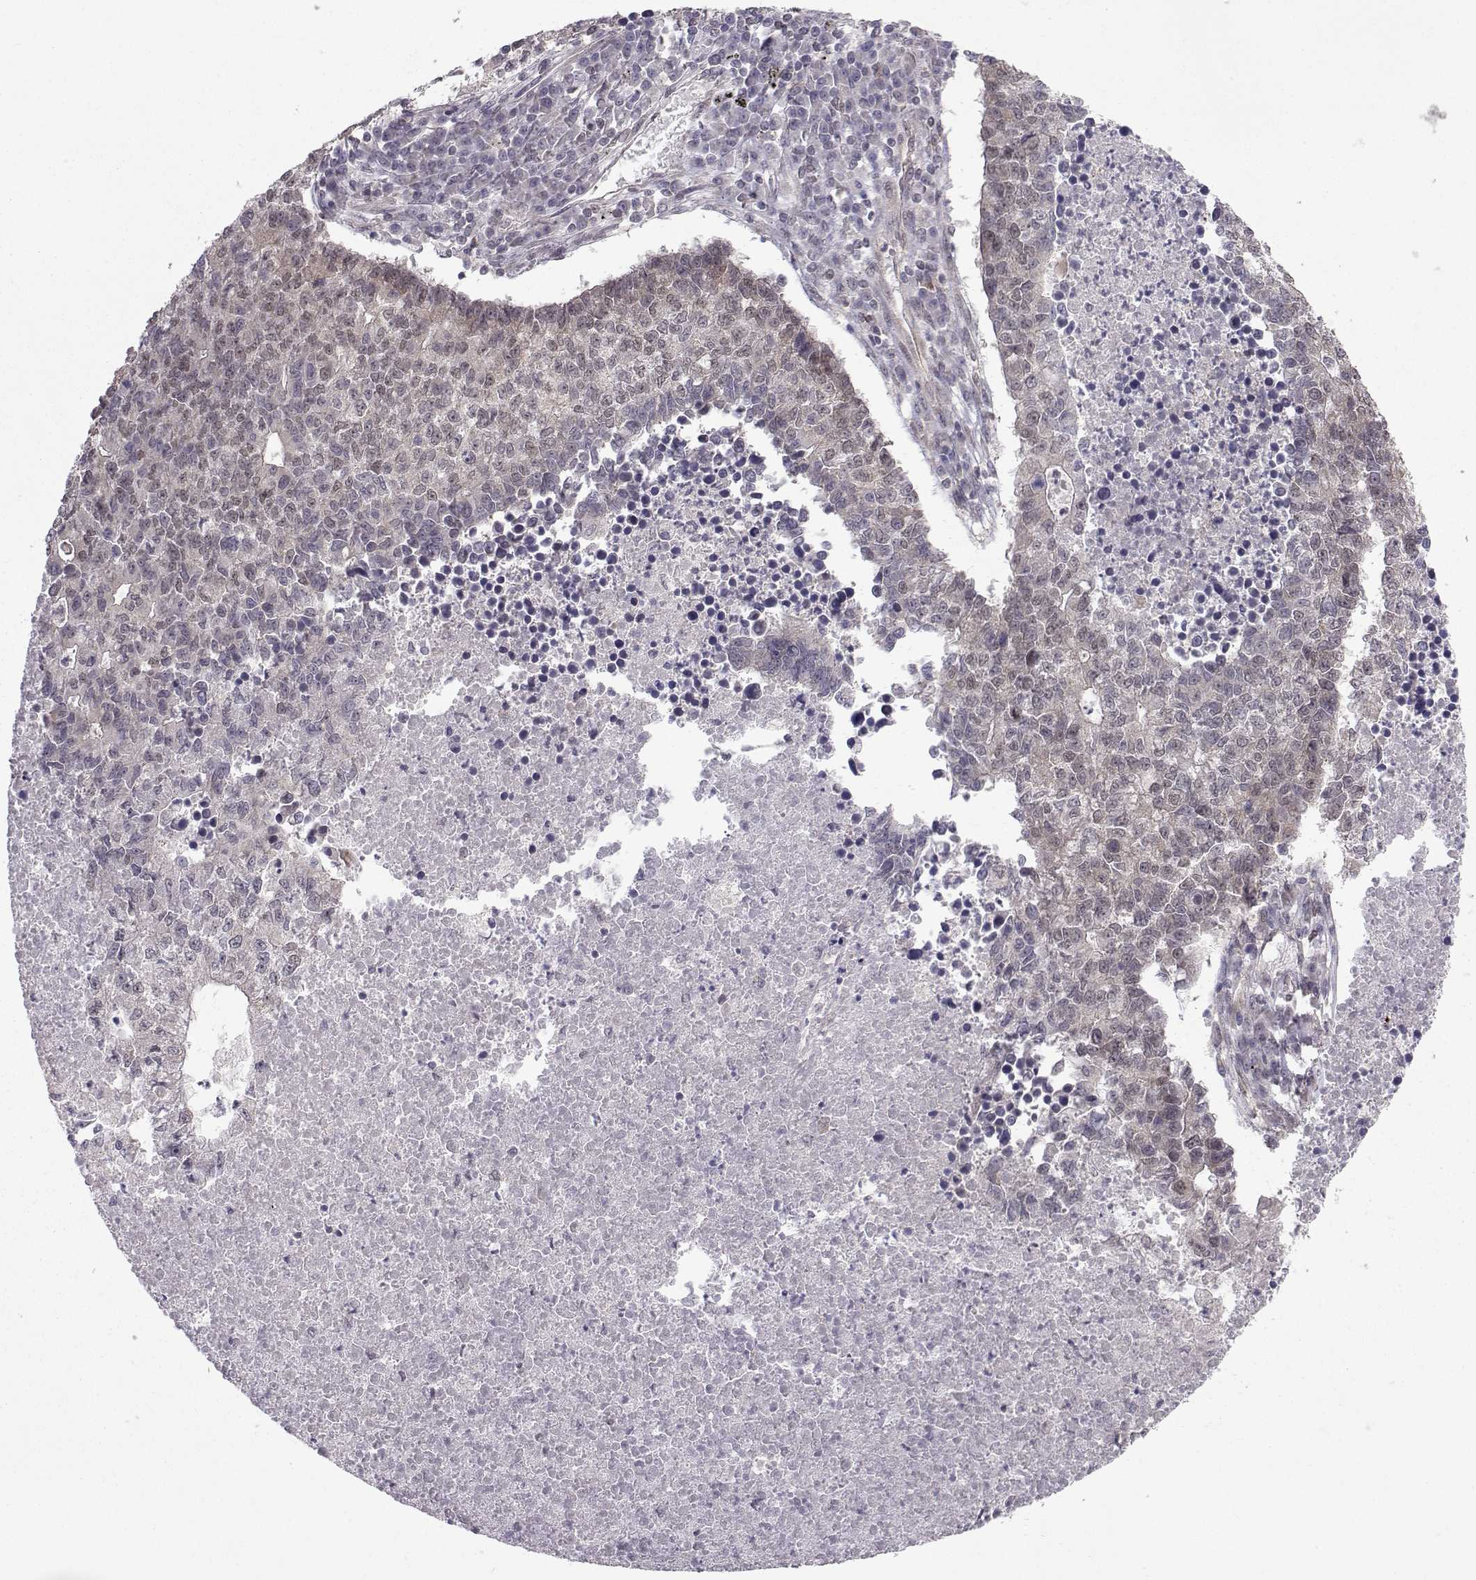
{"staining": {"intensity": "moderate", "quantity": ">75%", "location": "cytoplasmic/membranous"}, "tissue": "lung cancer", "cell_type": "Tumor cells", "image_type": "cancer", "snomed": [{"axis": "morphology", "description": "Adenocarcinoma, NOS"}, {"axis": "topography", "description": "Lung"}], "caption": "This is an image of immunohistochemistry staining of lung cancer, which shows moderate expression in the cytoplasmic/membranous of tumor cells.", "gene": "PKN2", "patient": {"sex": "male", "age": 57}}